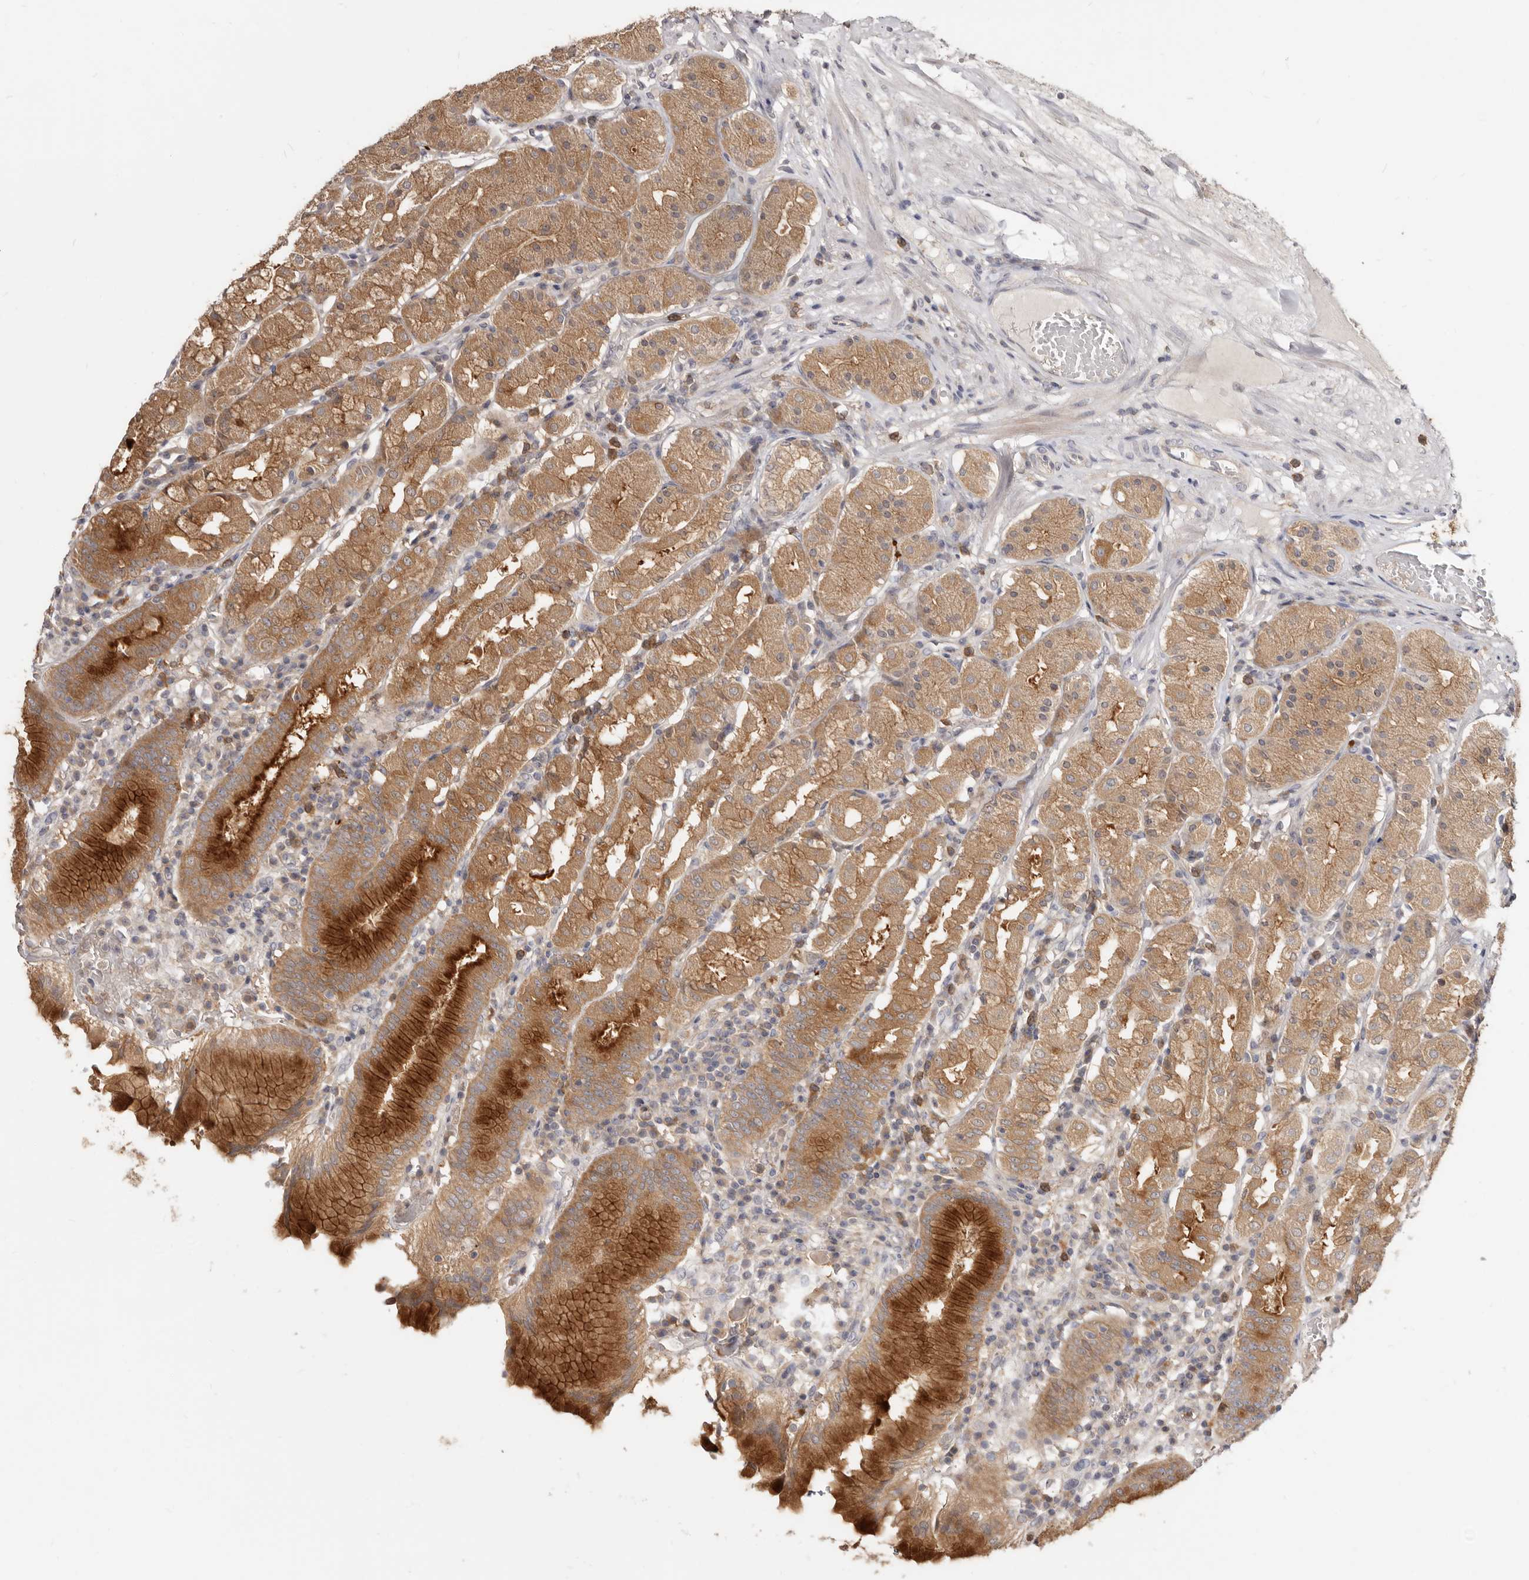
{"staining": {"intensity": "moderate", "quantity": ">75%", "location": "cytoplasmic/membranous"}, "tissue": "stomach", "cell_type": "Glandular cells", "image_type": "normal", "snomed": [{"axis": "morphology", "description": "Normal tissue, NOS"}, {"axis": "topography", "description": "Stomach"}, {"axis": "topography", "description": "Stomach, lower"}], "caption": "Immunohistochemical staining of normal human stomach demonstrates >75% levels of moderate cytoplasmic/membranous protein expression in approximately >75% of glandular cells.", "gene": "TC2N", "patient": {"sex": "female", "age": 56}}